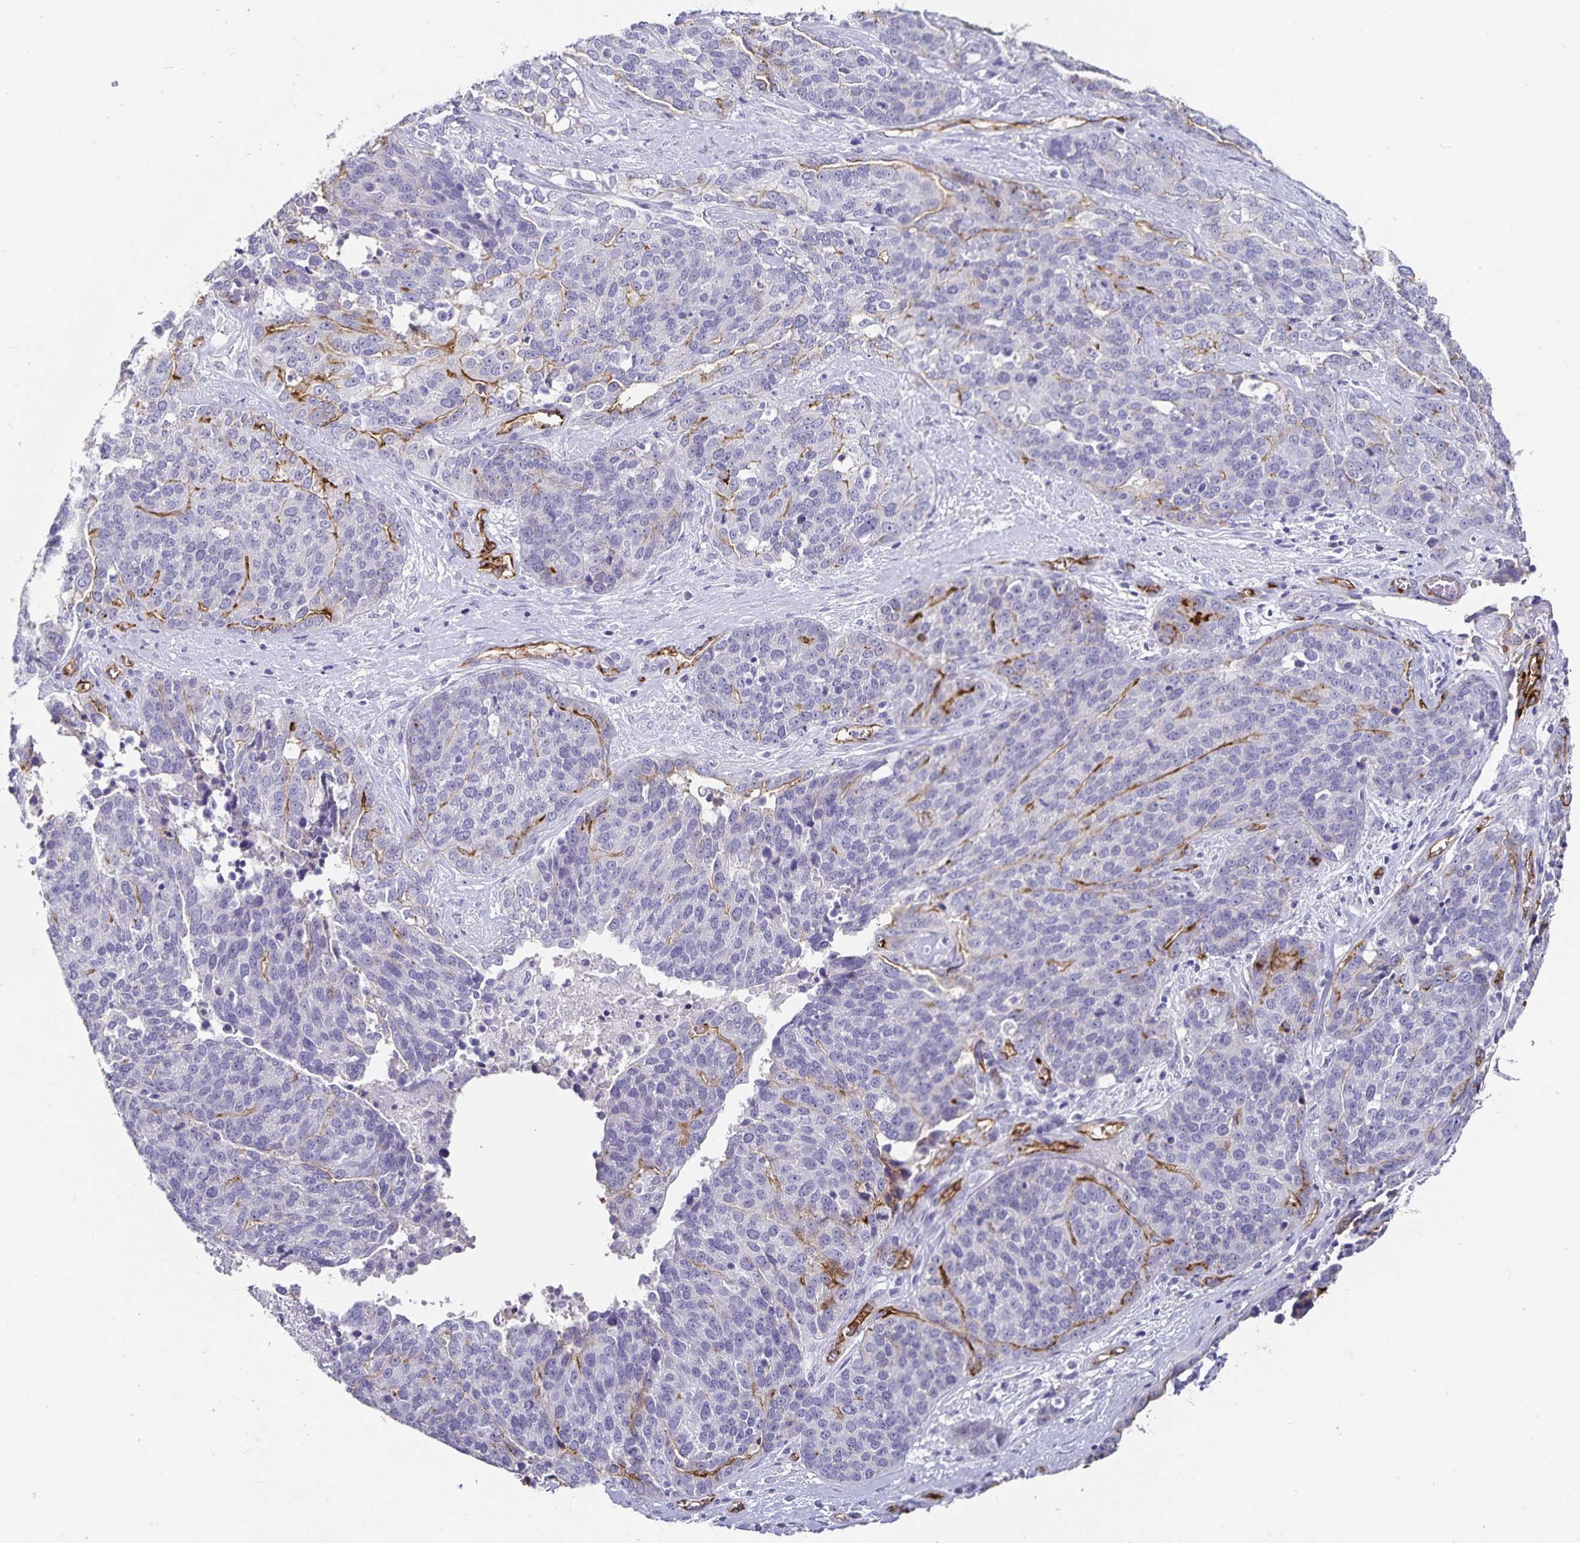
{"staining": {"intensity": "negative", "quantity": "none", "location": "none"}, "tissue": "ovarian cancer", "cell_type": "Tumor cells", "image_type": "cancer", "snomed": [{"axis": "morphology", "description": "Cystadenocarcinoma, serous, NOS"}, {"axis": "topography", "description": "Ovary"}], "caption": "Immunohistochemical staining of human ovarian serous cystadenocarcinoma exhibits no significant expression in tumor cells.", "gene": "PODXL", "patient": {"sex": "female", "age": 44}}